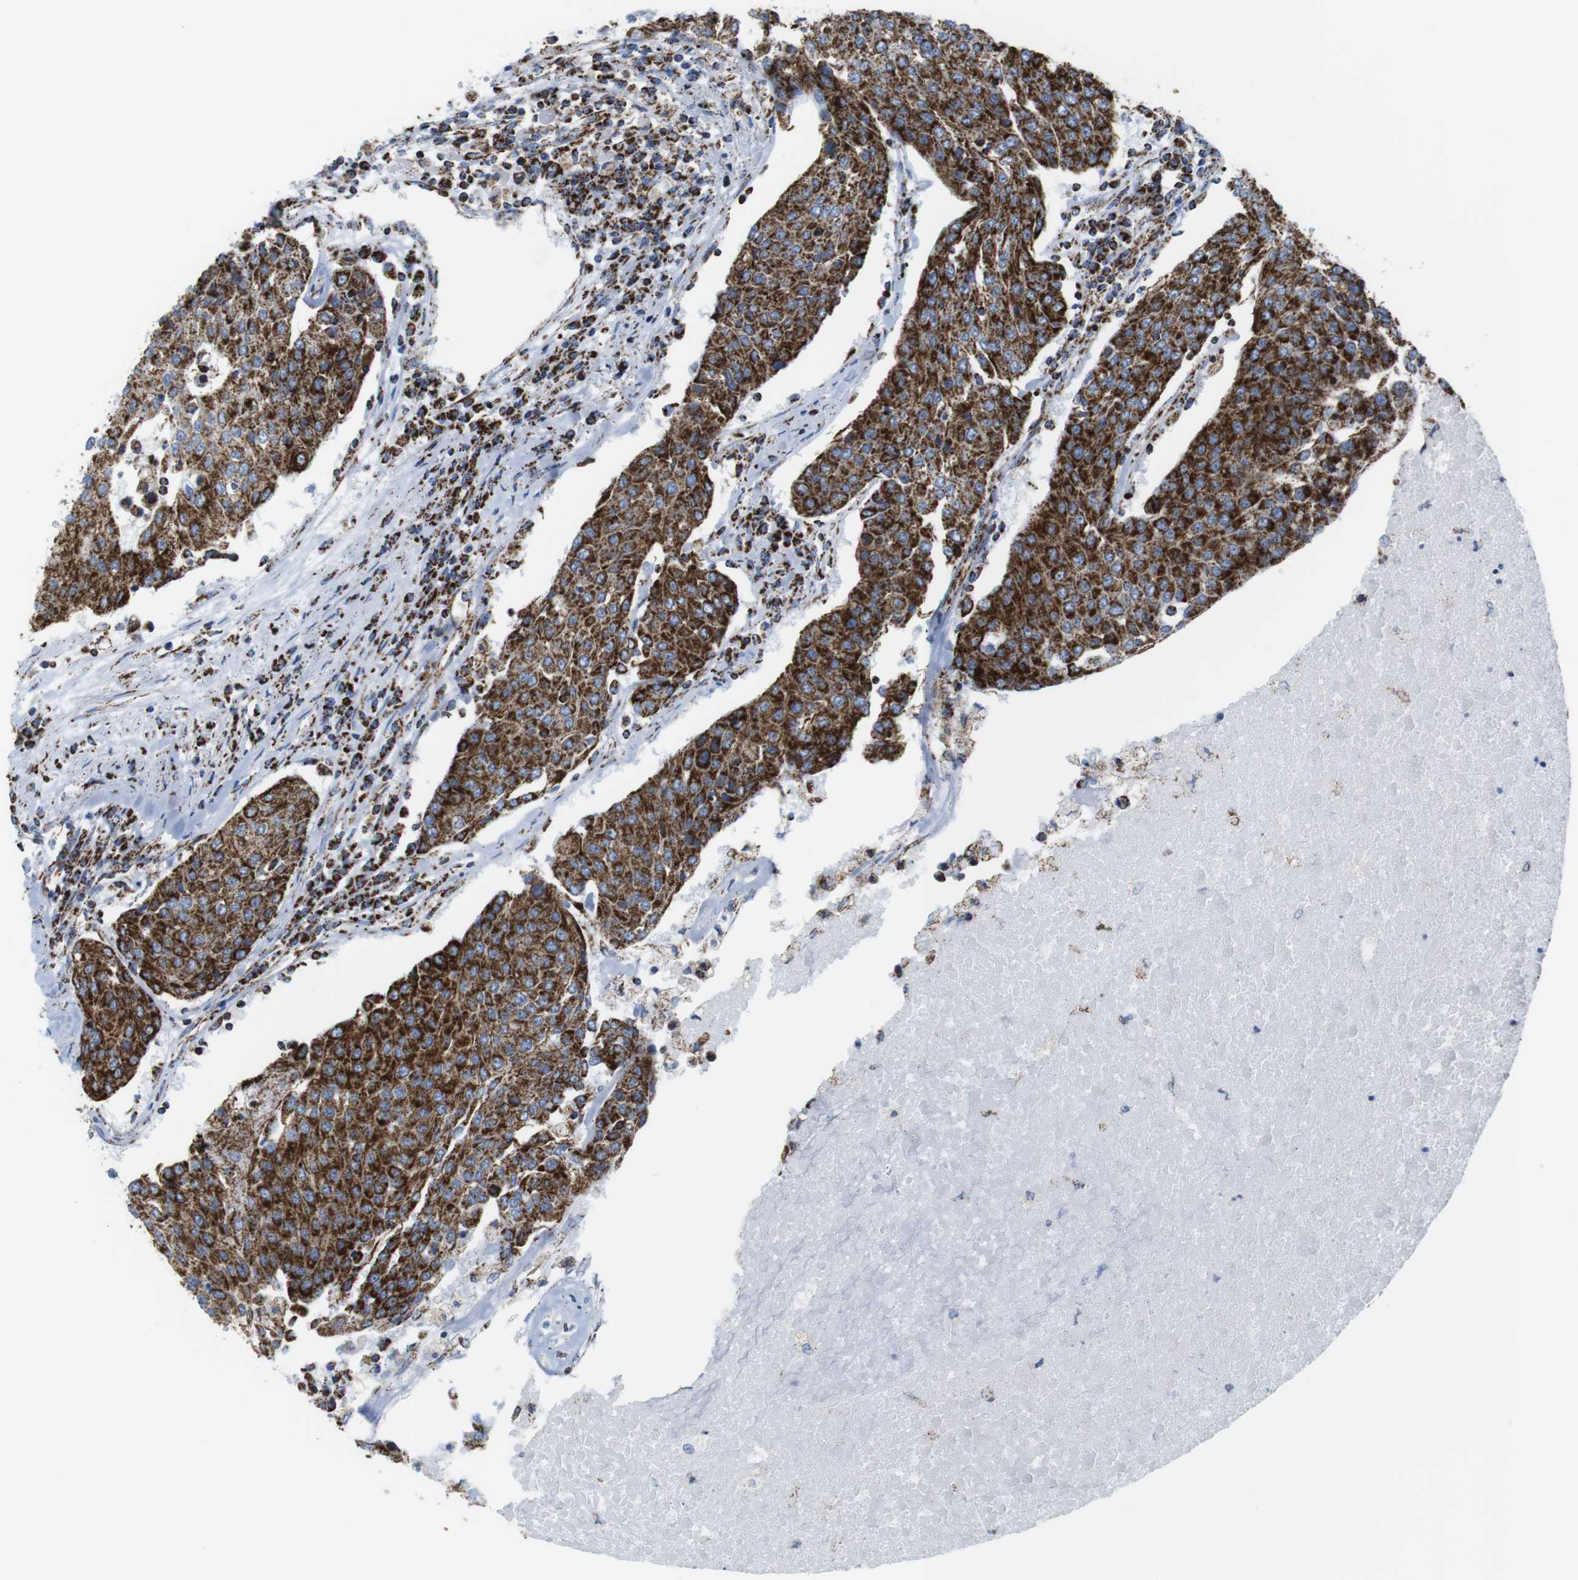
{"staining": {"intensity": "strong", "quantity": ">75%", "location": "cytoplasmic/membranous"}, "tissue": "urothelial cancer", "cell_type": "Tumor cells", "image_type": "cancer", "snomed": [{"axis": "morphology", "description": "Urothelial carcinoma, High grade"}, {"axis": "topography", "description": "Urinary bladder"}], "caption": "A micrograph of human urothelial cancer stained for a protein reveals strong cytoplasmic/membranous brown staining in tumor cells.", "gene": "ATP5PO", "patient": {"sex": "female", "age": 85}}